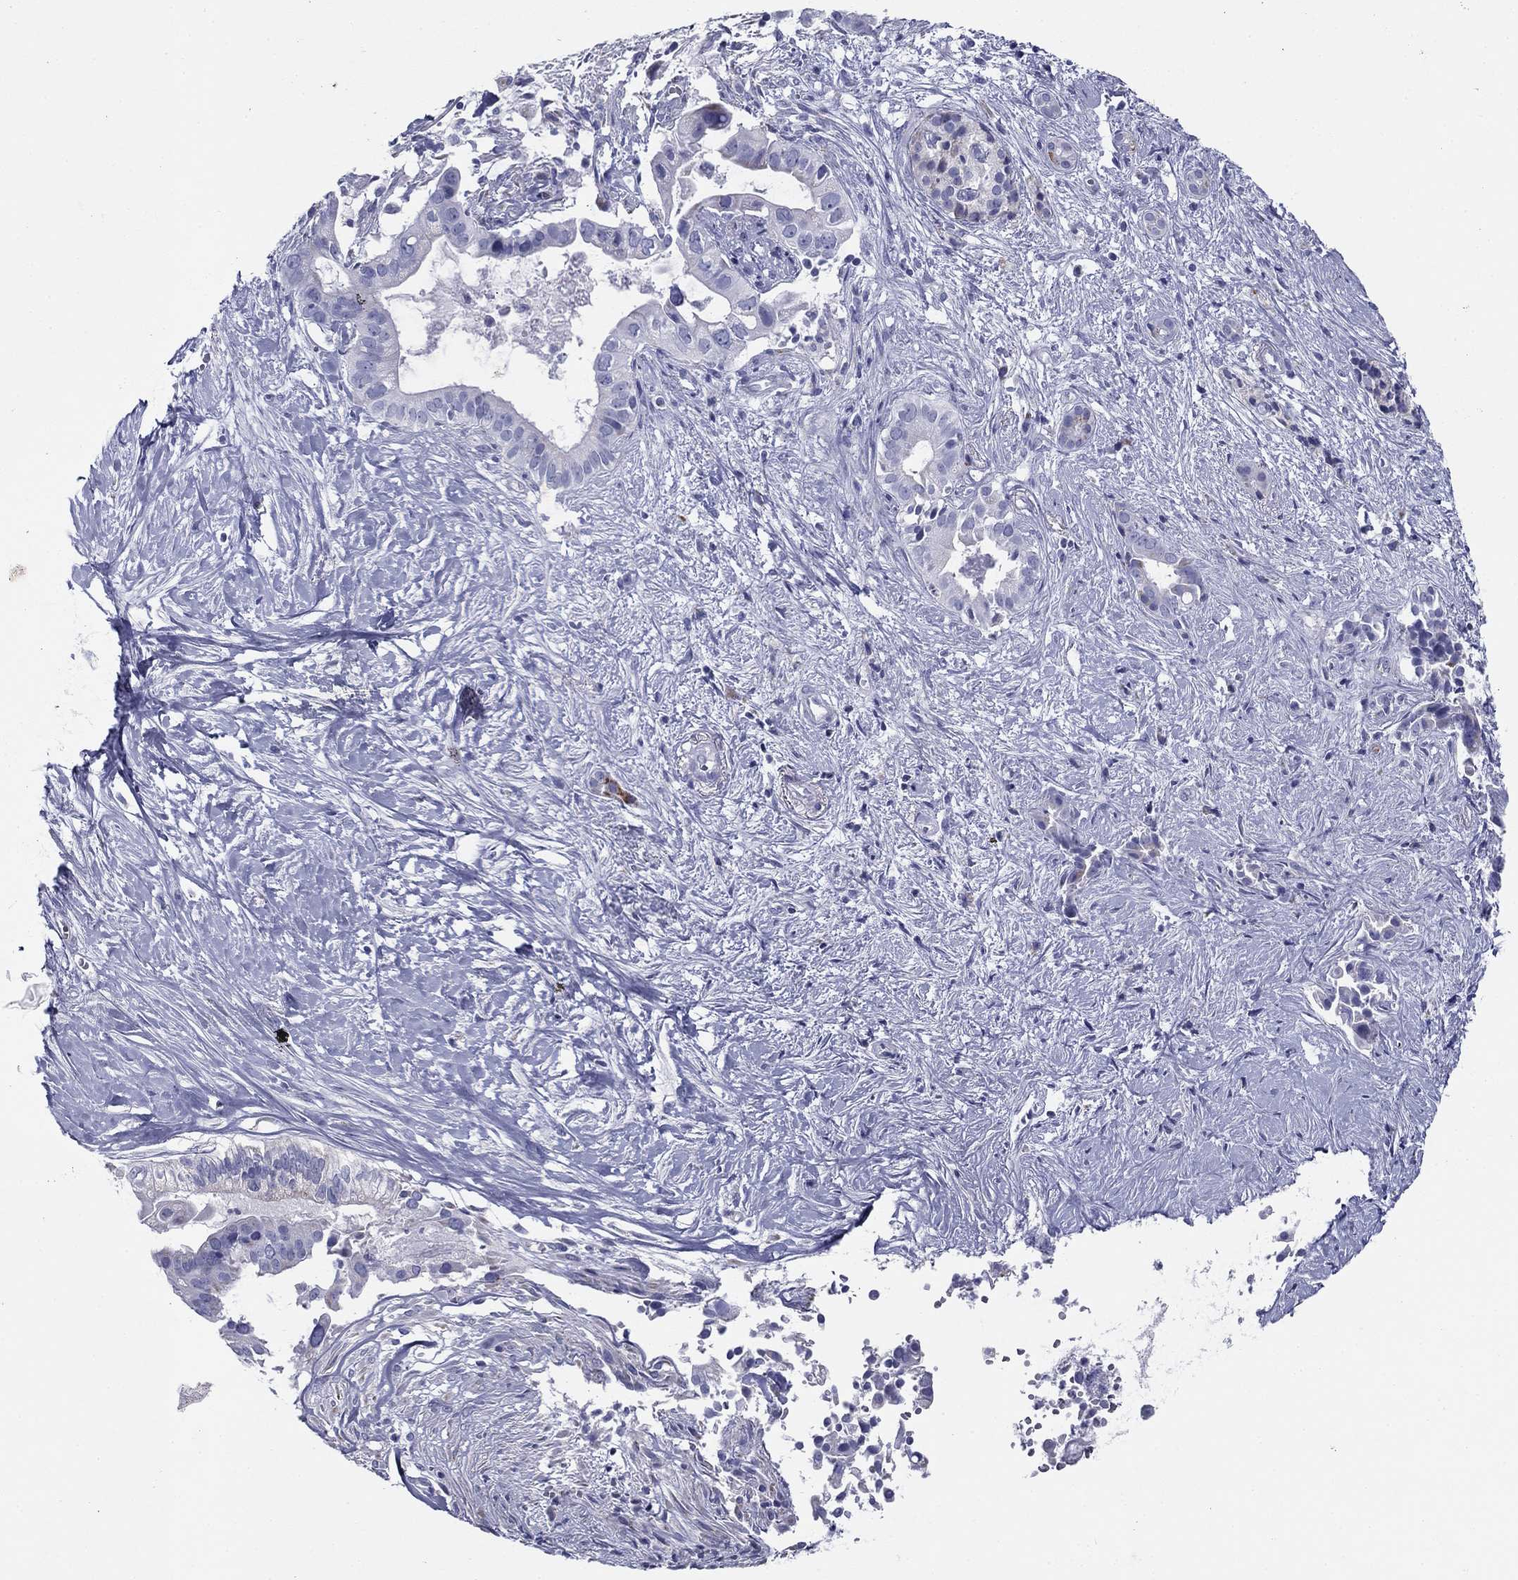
{"staining": {"intensity": "negative", "quantity": "none", "location": "none"}, "tissue": "pancreatic cancer", "cell_type": "Tumor cells", "image_type": "cancer", "snomed": [{"axis": "morphology", "description": "Adenocarcinoma, NOS"}, {"axis": "topography", "description": "Pancreas"}], "caption": "The immunohistochemistry (IHC) image has no significant positivity in tumor cells of adenocarcinoma (pancreatic) tissue.", "gene": "ZP2", "patient": {"sex": "male", "age": 61}}